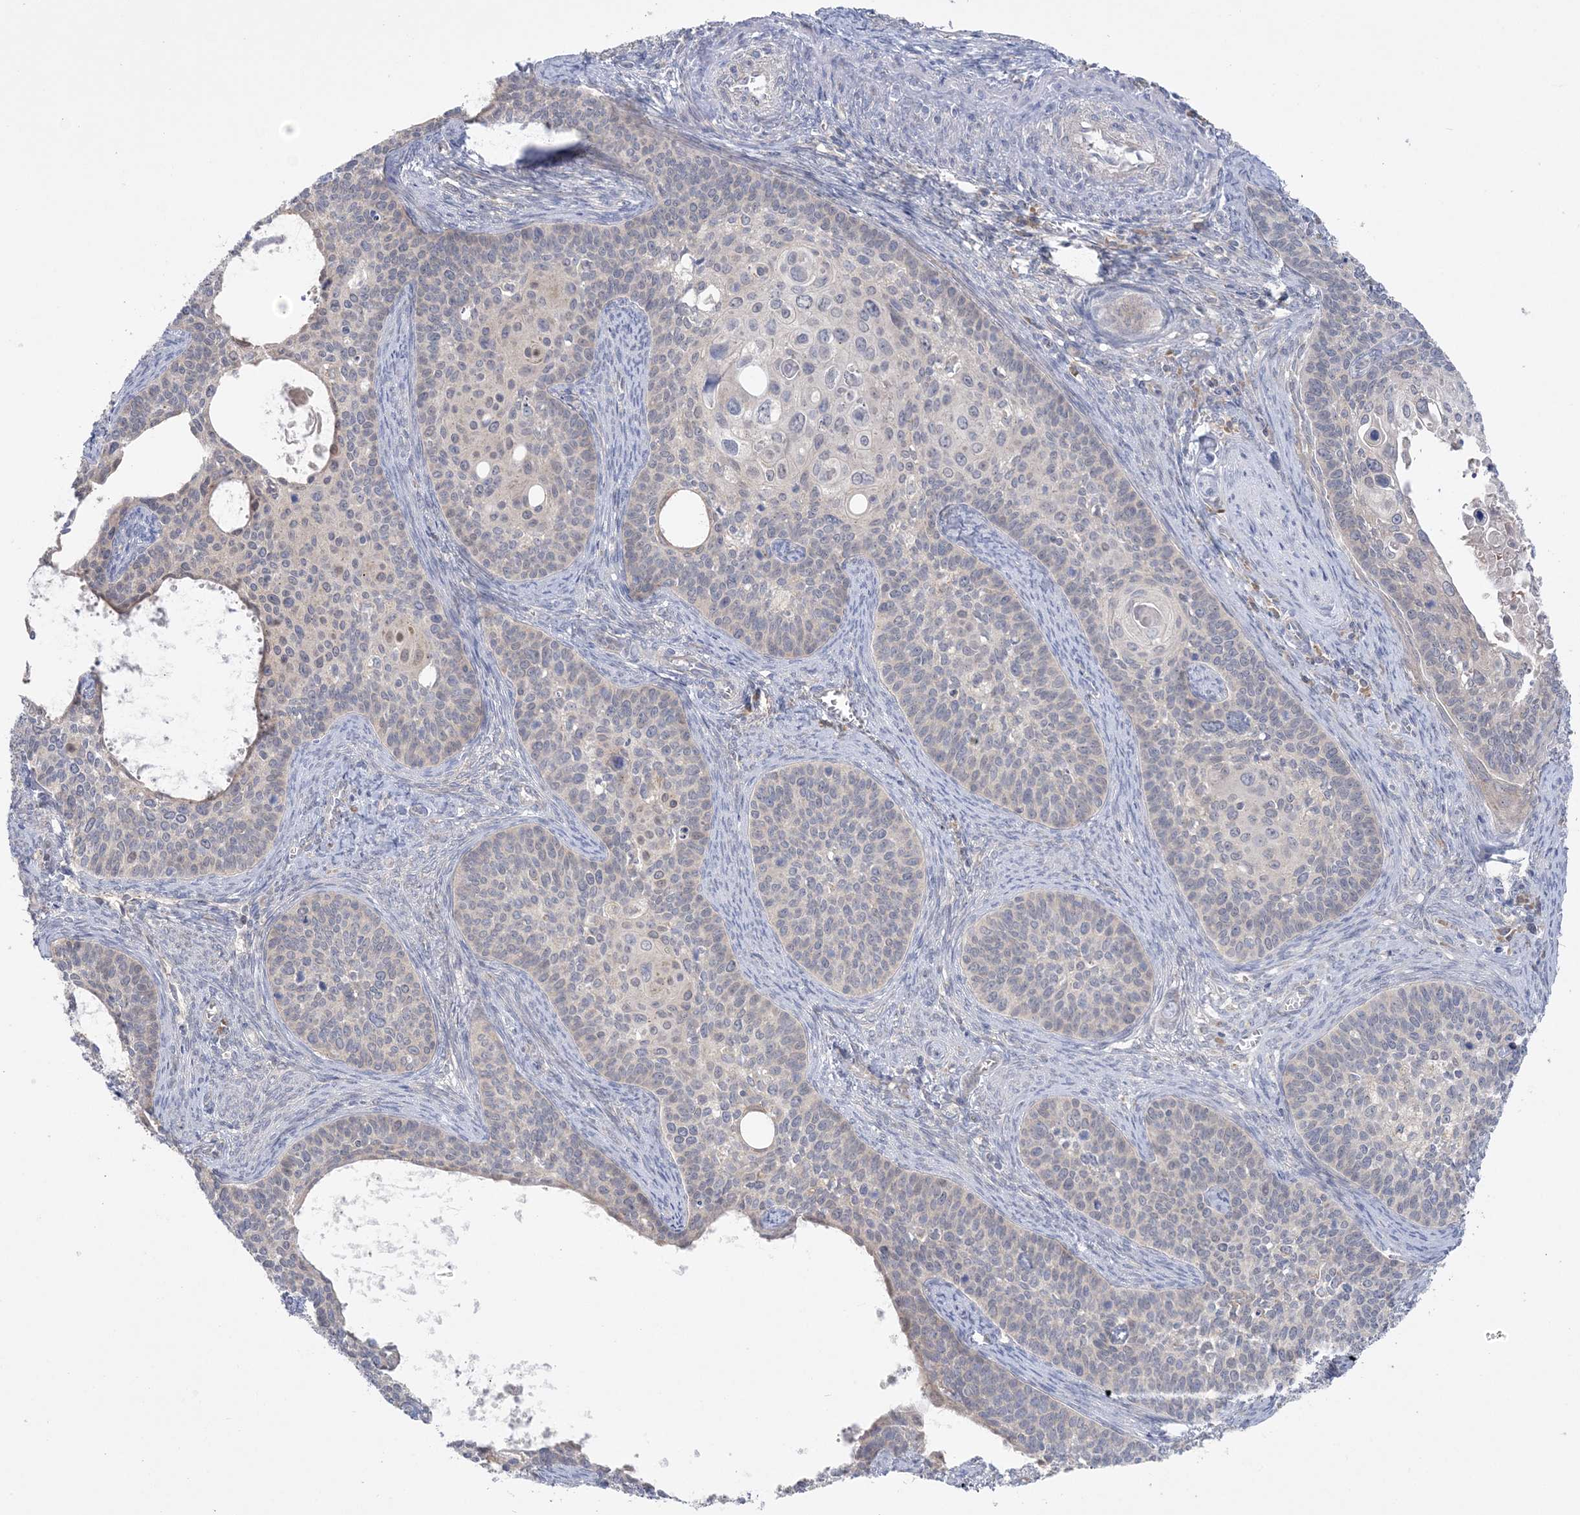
{"staining": {"intensity": "negative", "quantity": "none", "location": "none"}, "tissue": "cervical cancer", "cell_type": "Tumor cells", "image_type": "cancer", "snomed": [{"axis": "morphology", "description": "Squamous cell carcinoma, NOS"}, {"axis": "topography", "description": "Cervix"}], "caption": "Micrograph shows no significant protein positivity in tumor cells of cervical squamous cell carcinoma. (Brightfield microscopy of DAB immunohistochemistry at high magnification).", "gene": "MMADHC", "patient": {"sex": "female", "age": 33}}